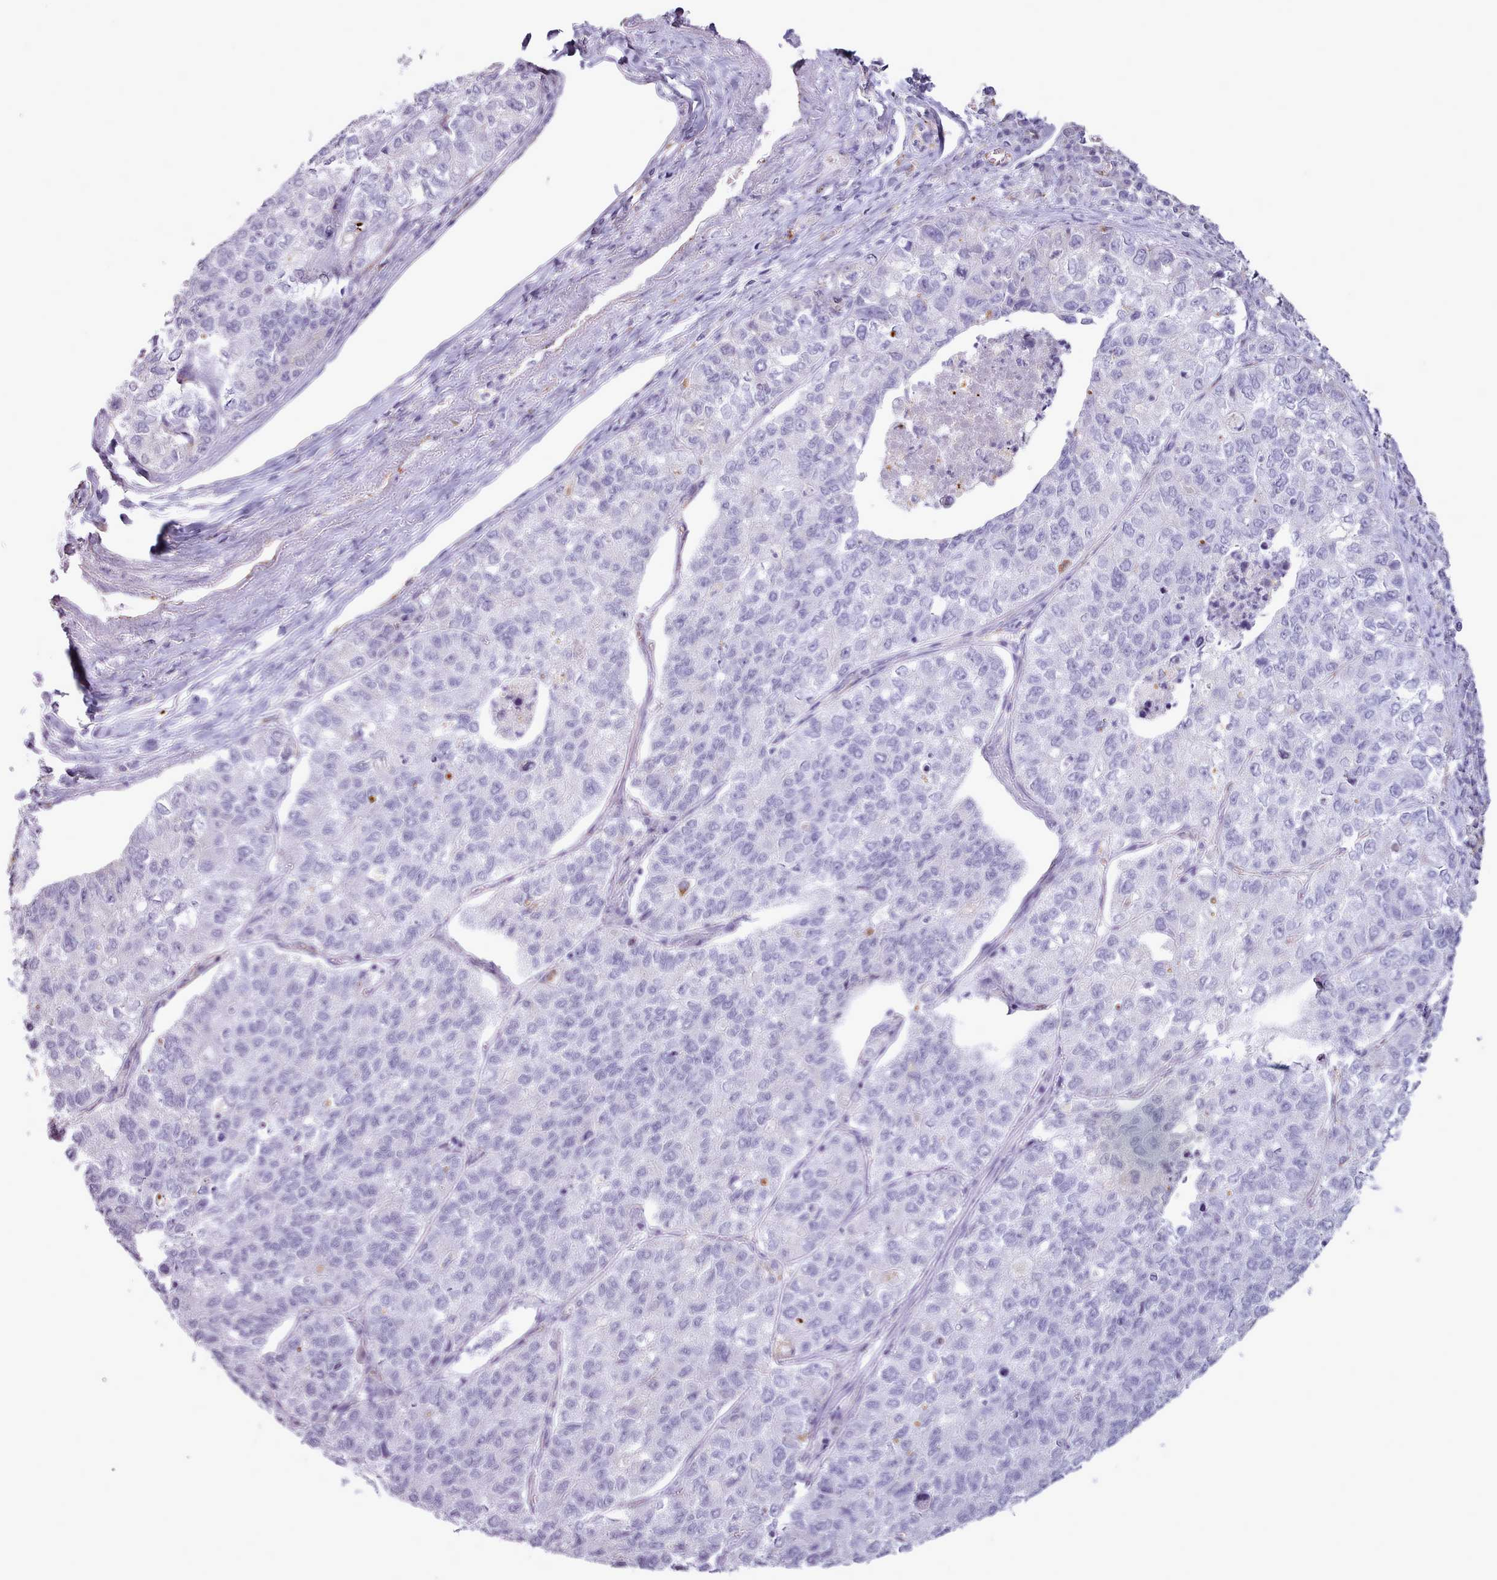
{"staining": {"intensity": "negative", "quantity": "none", "location": "none"}, "tissue": "lung cancer", "cell_type": "Tumor cells", "image_type": "cancer", "snomed": [{"axis": "morphology", "description": "Adenocarcinoma, NOS"}, {"axis": "topography", "description": "Lung"}], "caption": "This is an immunohistochemistry (IHC) photomicrograph of human adenocarcinoma (lung). There is no staining in tumor cells.", "gene": "ATRAID", "patient": {"sex": "male", "age": 49}}